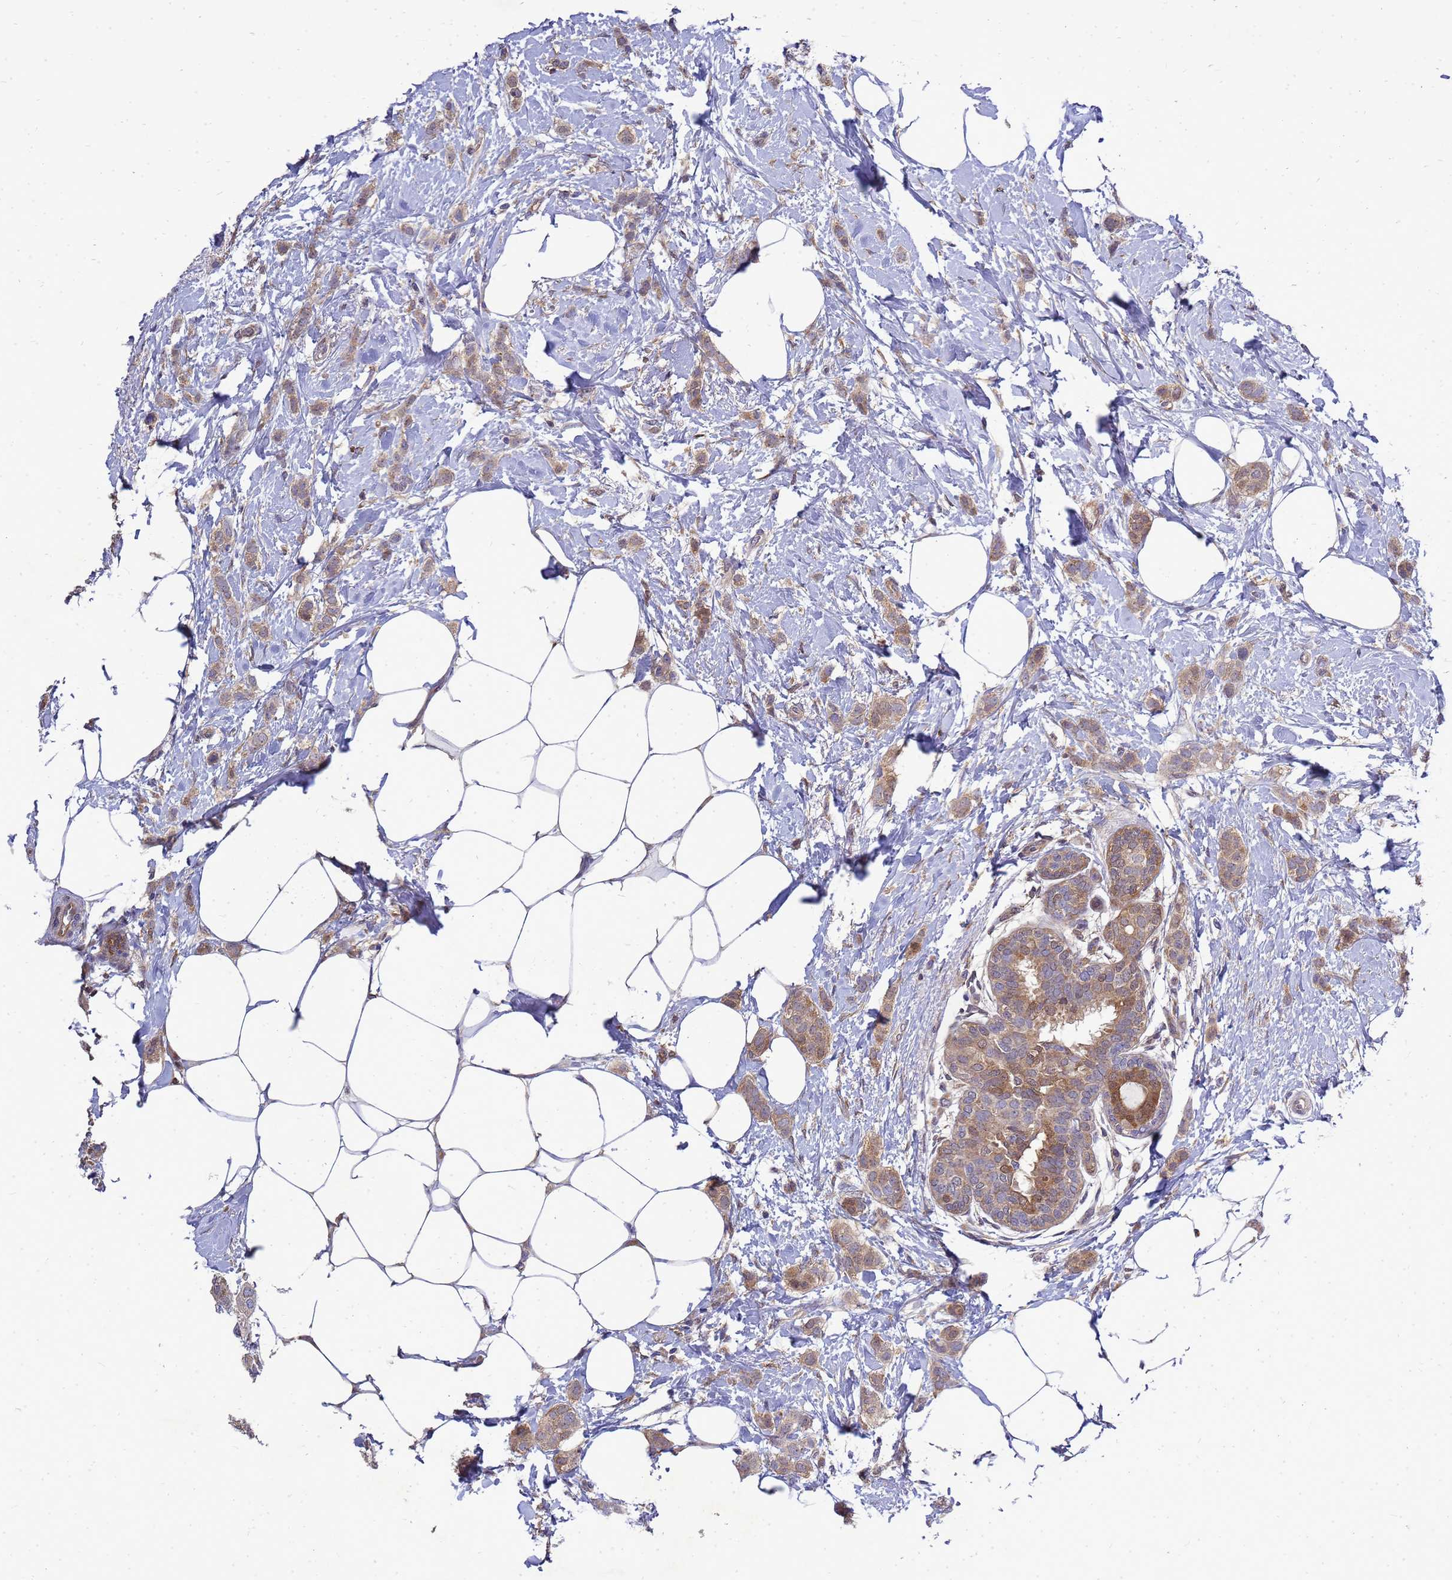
{"staining": {"intensity": "moderate", "quantity": ">75%", "location": "cytoplasmic/membranous"}, "tissue": "breast cancer", "cell_type": "Tumor cells", "image_type": "cancer", "snomed": [{"axis": "morphology", "description": "Duct carcinoma"}, {"axis": "topography", "description": "Breast"}], "caption": "Human breast cancer (invasive ductal carcinoma) stained with a protein marker exhibits moderate staining in tumor cells.", "gene": "EIF4EBP3", "patient": {"sex": "female", "age": 72}}